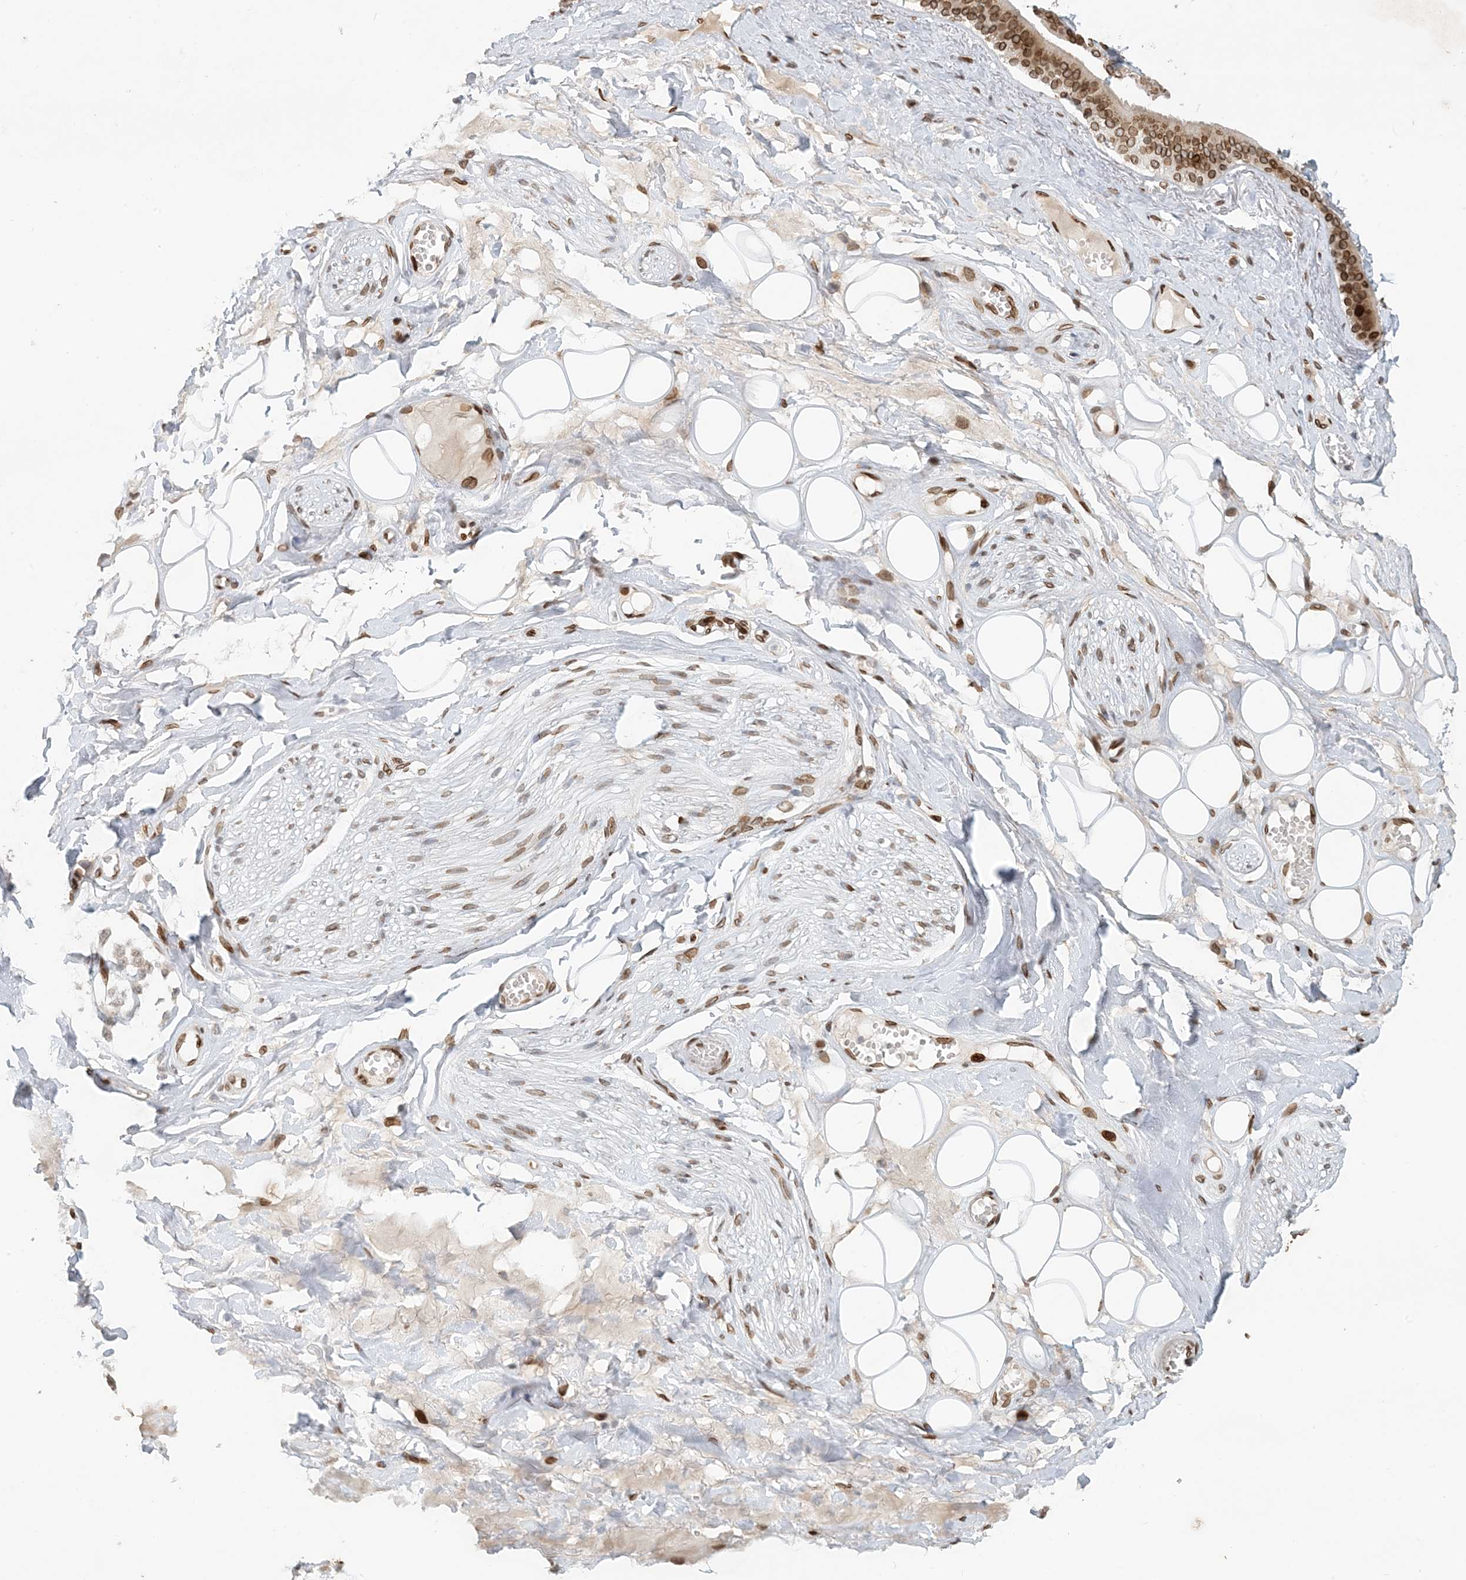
{"staining": {"intensity": "strong", "quantity": ">75%", "location": "nuclear"}, "tissue": "adipose tissue", "cell_type": "Adipocytes", "image_type": "normal", "snomed": [{"axis": "morphology", "description": "Normal tissue, NOS"}, {"axis": "morphology", "description": "Inflammation, NOS"}, {"axis": "topography", "description": "Salivary gland"}, {"axis": "topography", "description": "Peripheral nerve tissue"}], "caption": "Adipose tissue stained with DAB (3,3'-diaminobenzidine) immunohistochemistry (IHC) demonstrates high levels of strong nuclear positivity in about >75% of adipocytes.", "gene": "SLC35A2", "patient": {"sex": "female", "age": 75}}